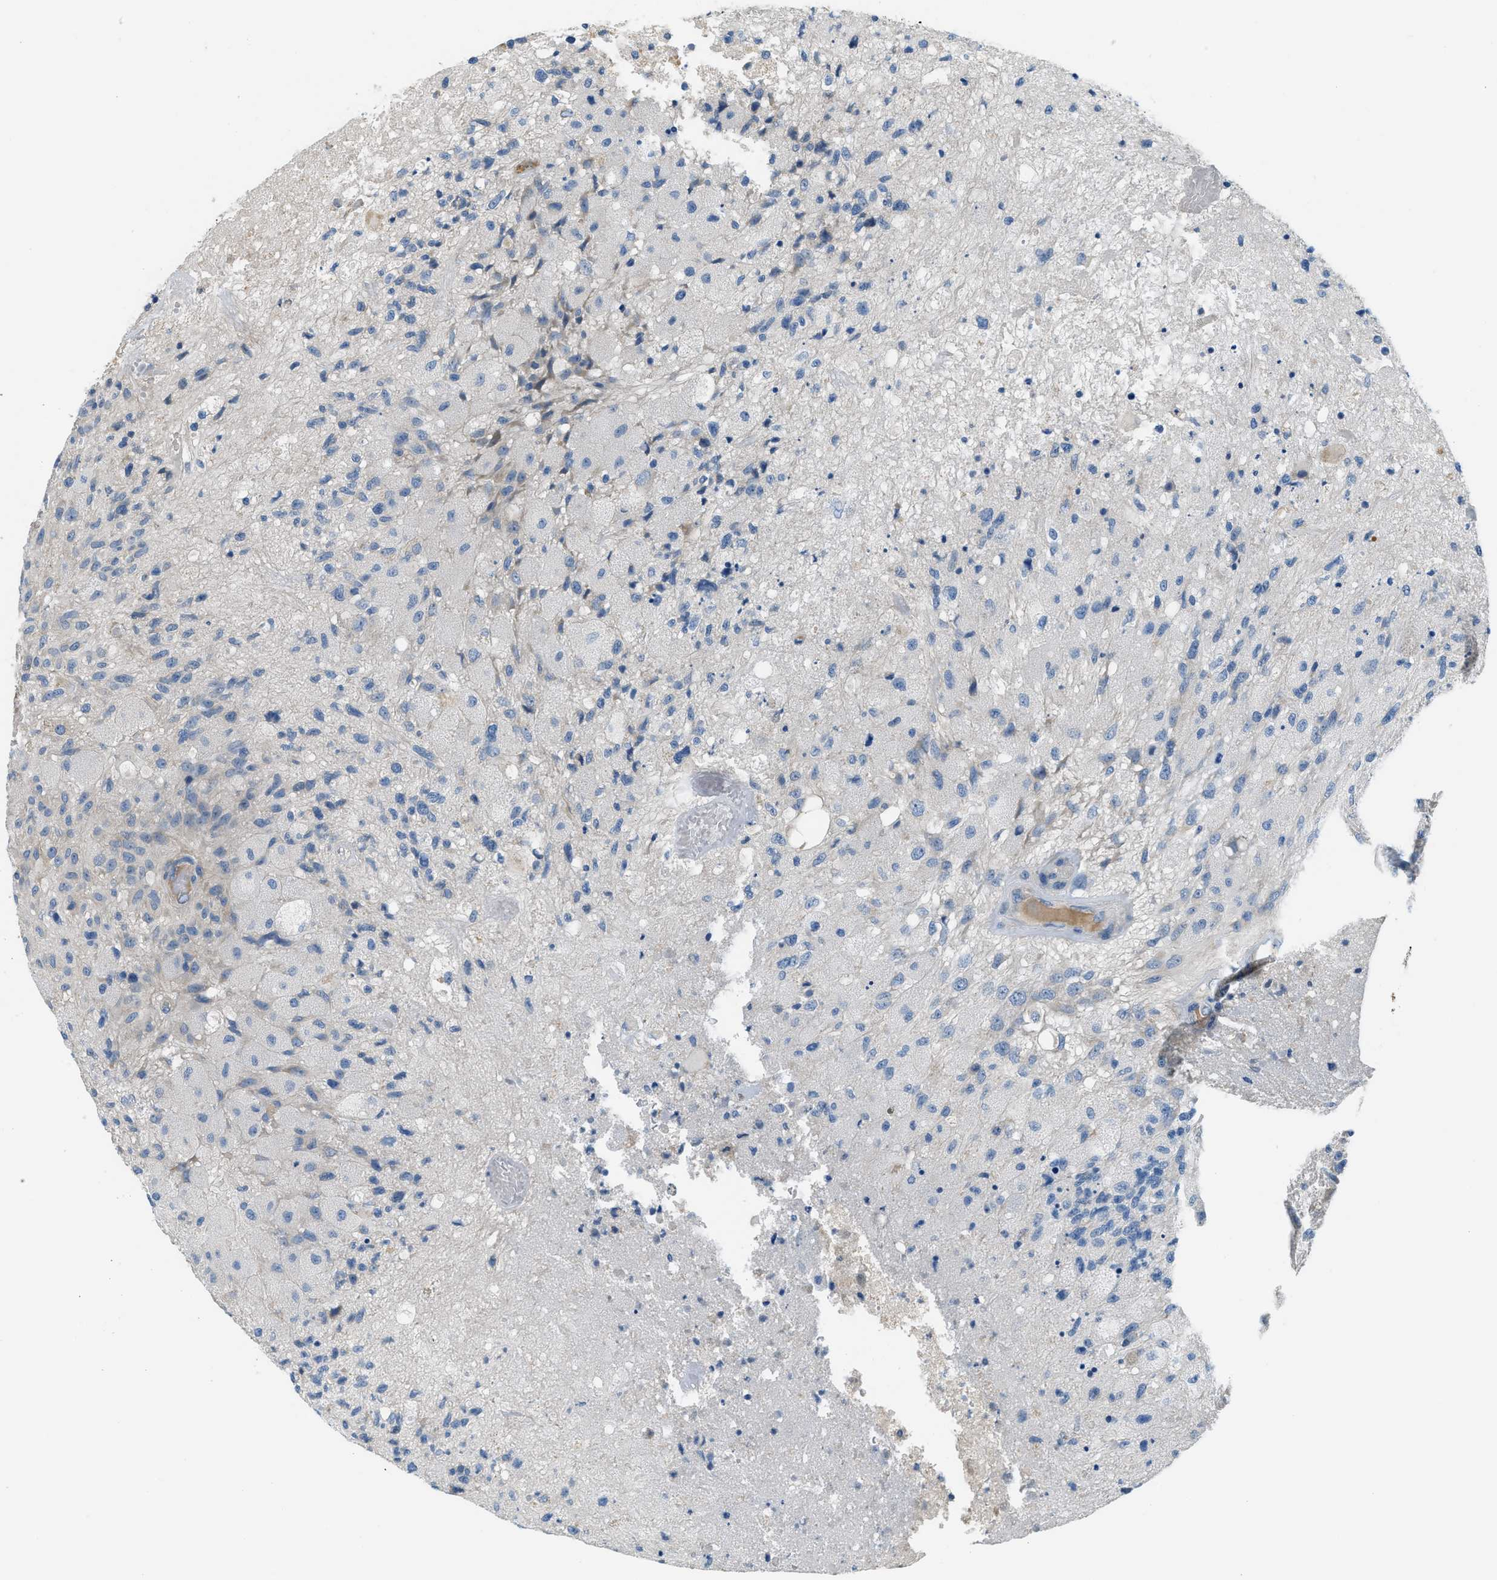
{"staining": {"intensity": "negative", "quantity": "none", "location": "none"}, "tissue": "glioma", "cell_type": "Tumor cells", "image_type": "cancer", "snomed": [{"axis": "morphology", "description": "Normal tissue, NOS"}, {"axis": "morphology", "description": "Glioma, malignant, High grade"}, {"axis": "topography", "description": "Cerebral cortex"}], "caption": "Glioma was stained to show a protein in brown. There is no significant expression in tumor cells.", "gene": "COL15A1", "patient": {"sex": "male", "age": 77}}